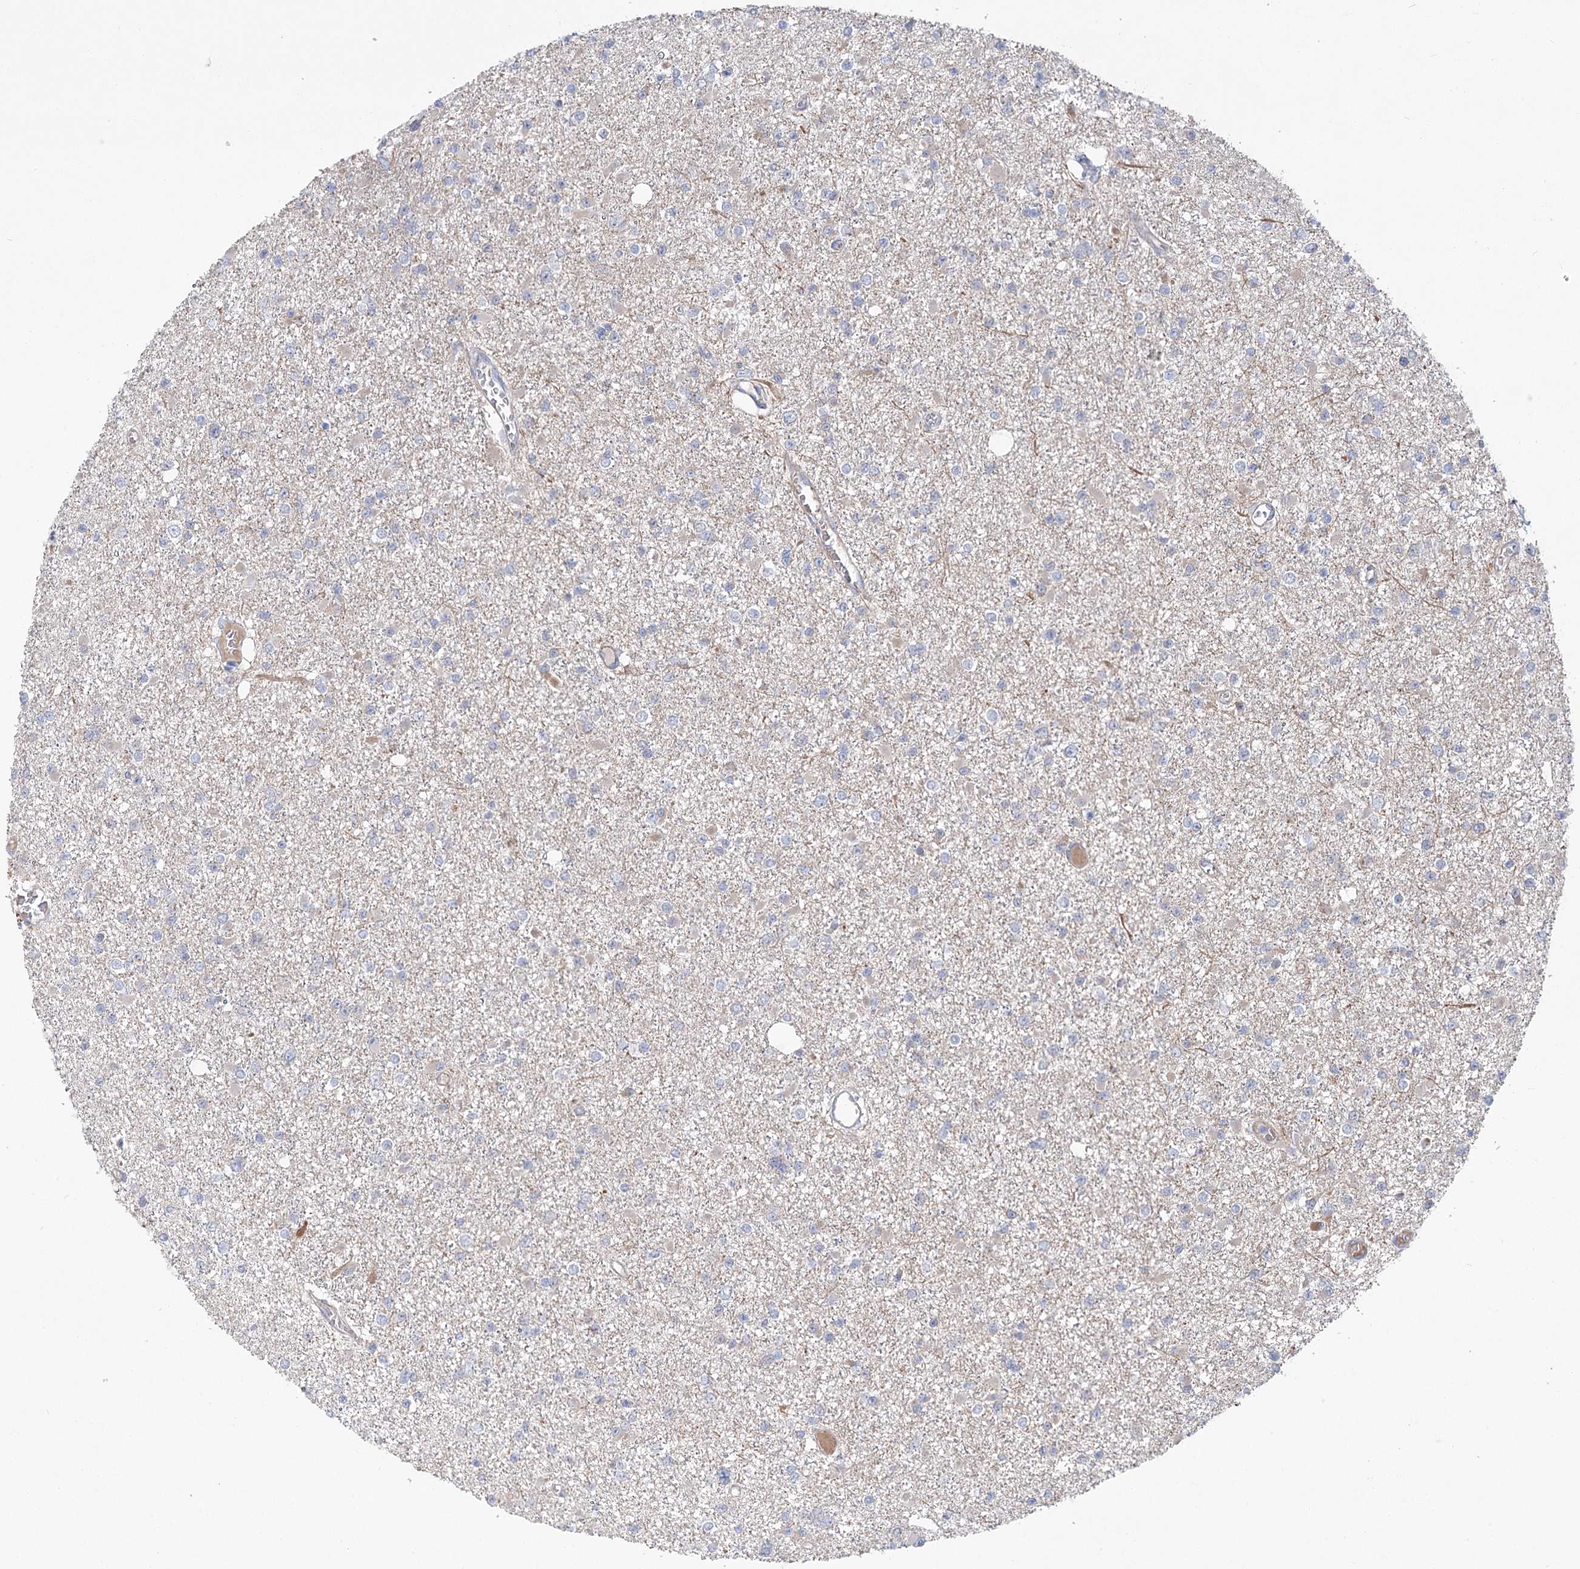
{"staining": {"intensity": "negative", "quantity": "none", "location": "none"}, "tissue": "glioma", "cell_type": "Tumor cells", "image_type": "cancer", "snomed": [{"axis": "morphology", "description": "Glioma, malignant, Low grade"}, {"axis": "topography", "description": "Brain"}], "caption": "There is no significant expression in tumor cells of low-grade glioma (malignant). (Immunohistochemistry, brightfield microscopy, high magnification).", "gene": "ECHDC3", "patient": {"sex": "female", "age": 22}}